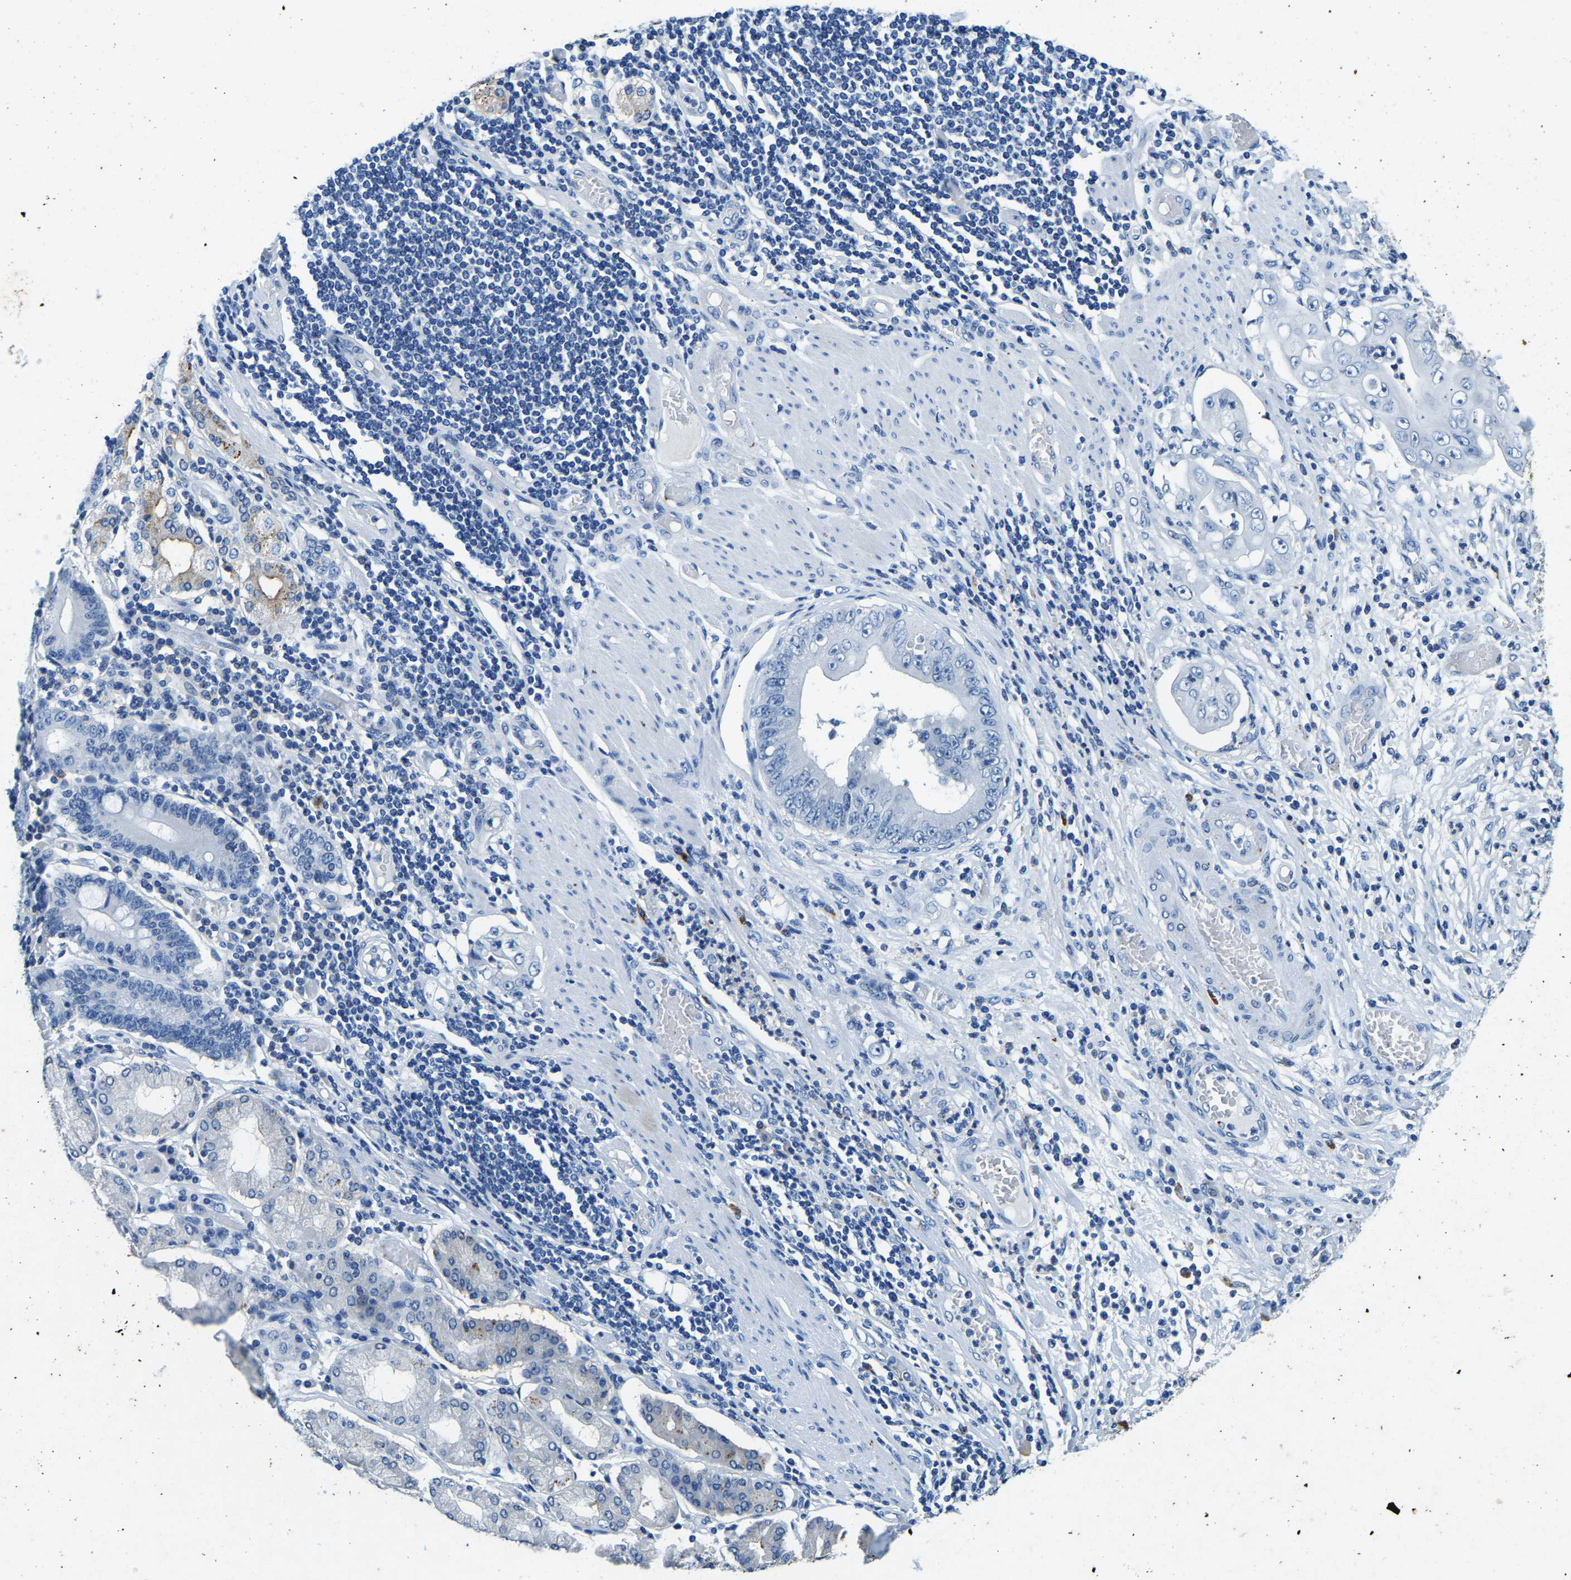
{"staining": {"intensity": "negative", "quantity": "none", "location": "none"}, "tissue": "stomach cancer", "cell_type": "Tumor cells", "image_type": "cancer", "snomed": [{"axis": "morphology", "description": "Adenocarcinoma, NOS"}, {"axis": "topography", "description": "Stomach"}], "caption": "Stomach cancer stained for a protein using IHC demonstrates no positivity tumor cells.", "gene": "UBN2", "patient": {"sex": "female", "age": 73}}